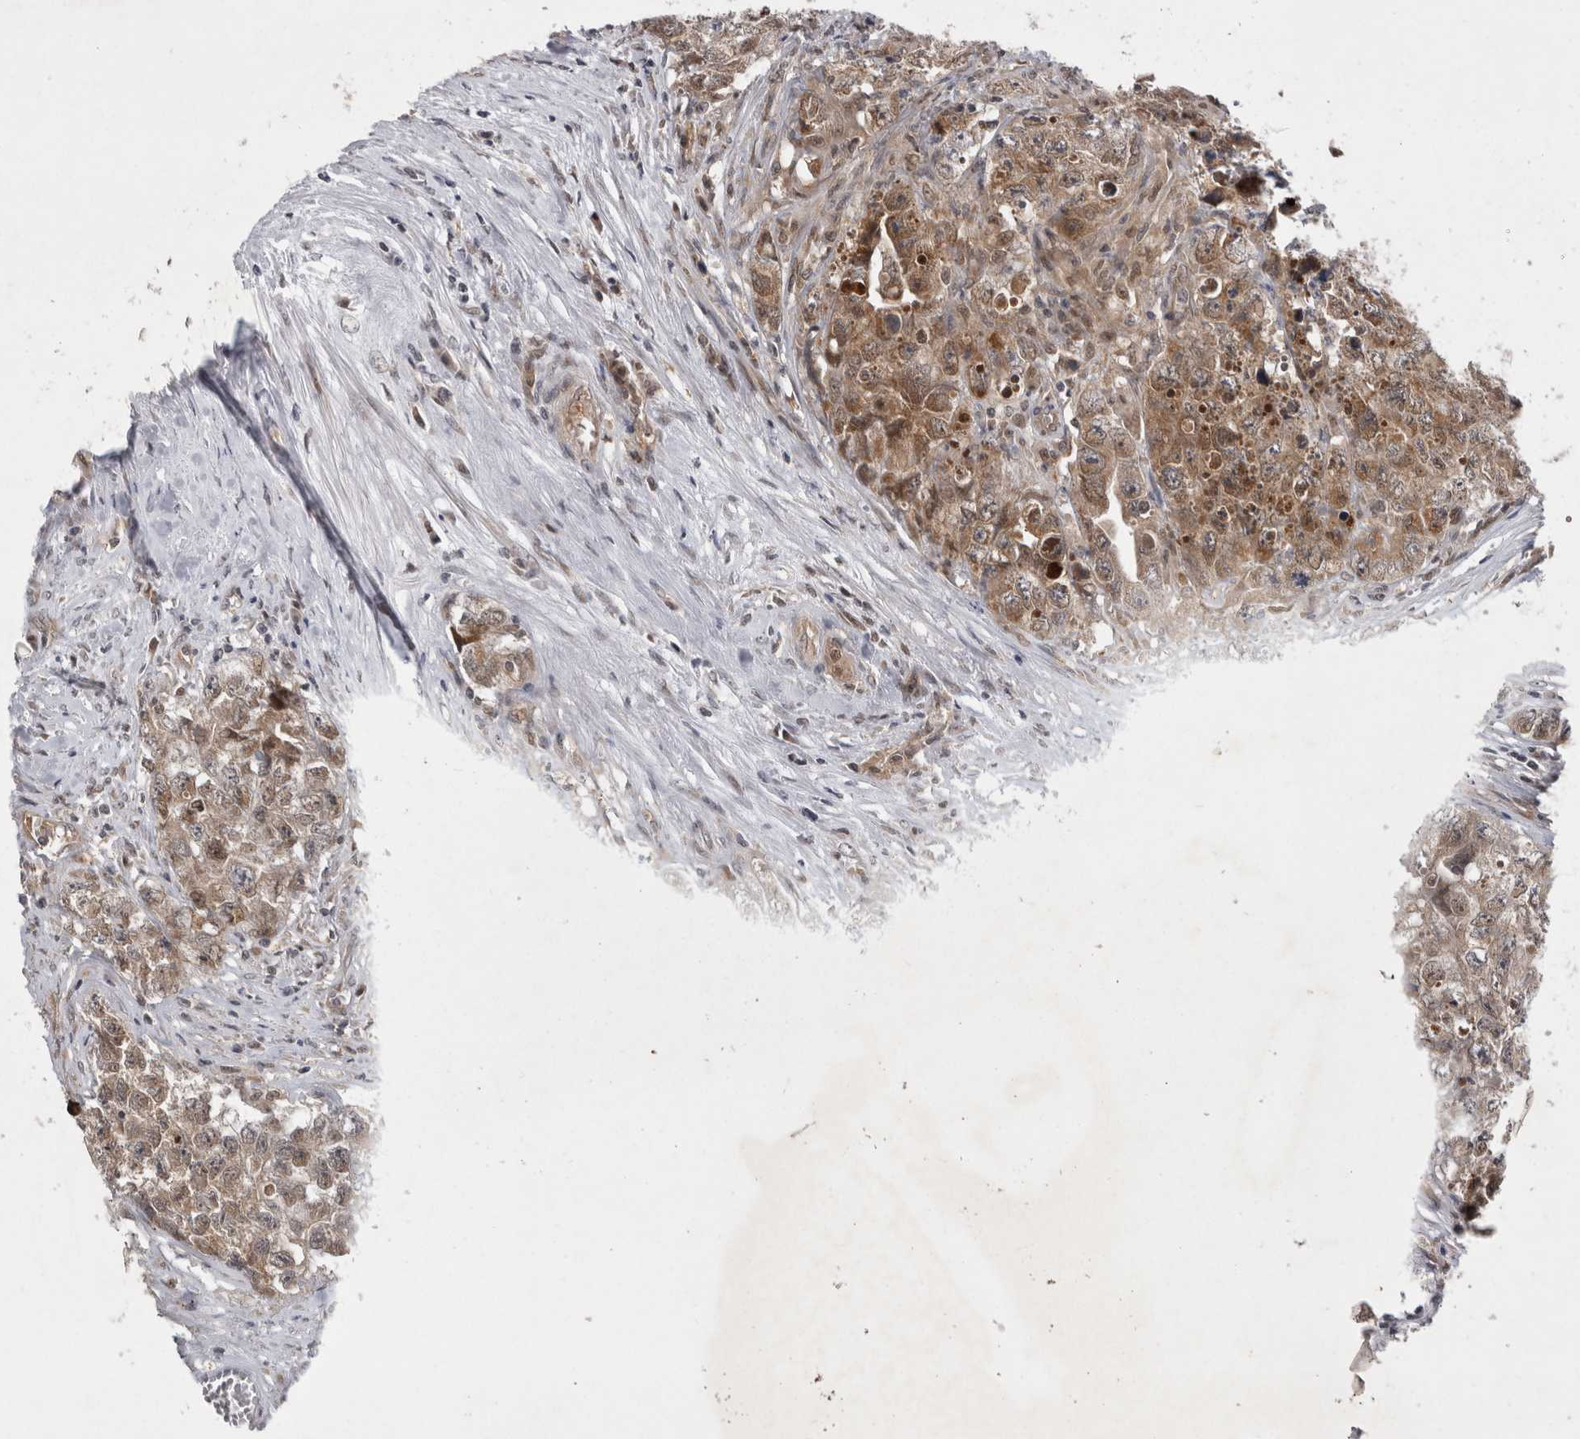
{"staining": {"intensity": "moderate", "quantity": ">75%", "location": "cytoplasmic/membranous"}, "tissue": "testis cancer", "cell_type": "Tumor cells", "image_type": "cancer", "snomed": [{"axis": "morphology", "description": "Seminoma, NOS"}, {"axis": "morphology", "description": "Carcinoma, Embryonal, NOS"}, {"axis": "topography", "description": "Testis"}], "caption": "Immunohistochemical staining of human testis cancer (seminoma) shows medium levels of moderate cytoplasmic/membranous expression in about >75% of tumor cells. (DAB IHC, brown staining for protein, blue staining for nuclei).", "gene": "PSMB2", "patient": {"sex": "male", "age": 43}}